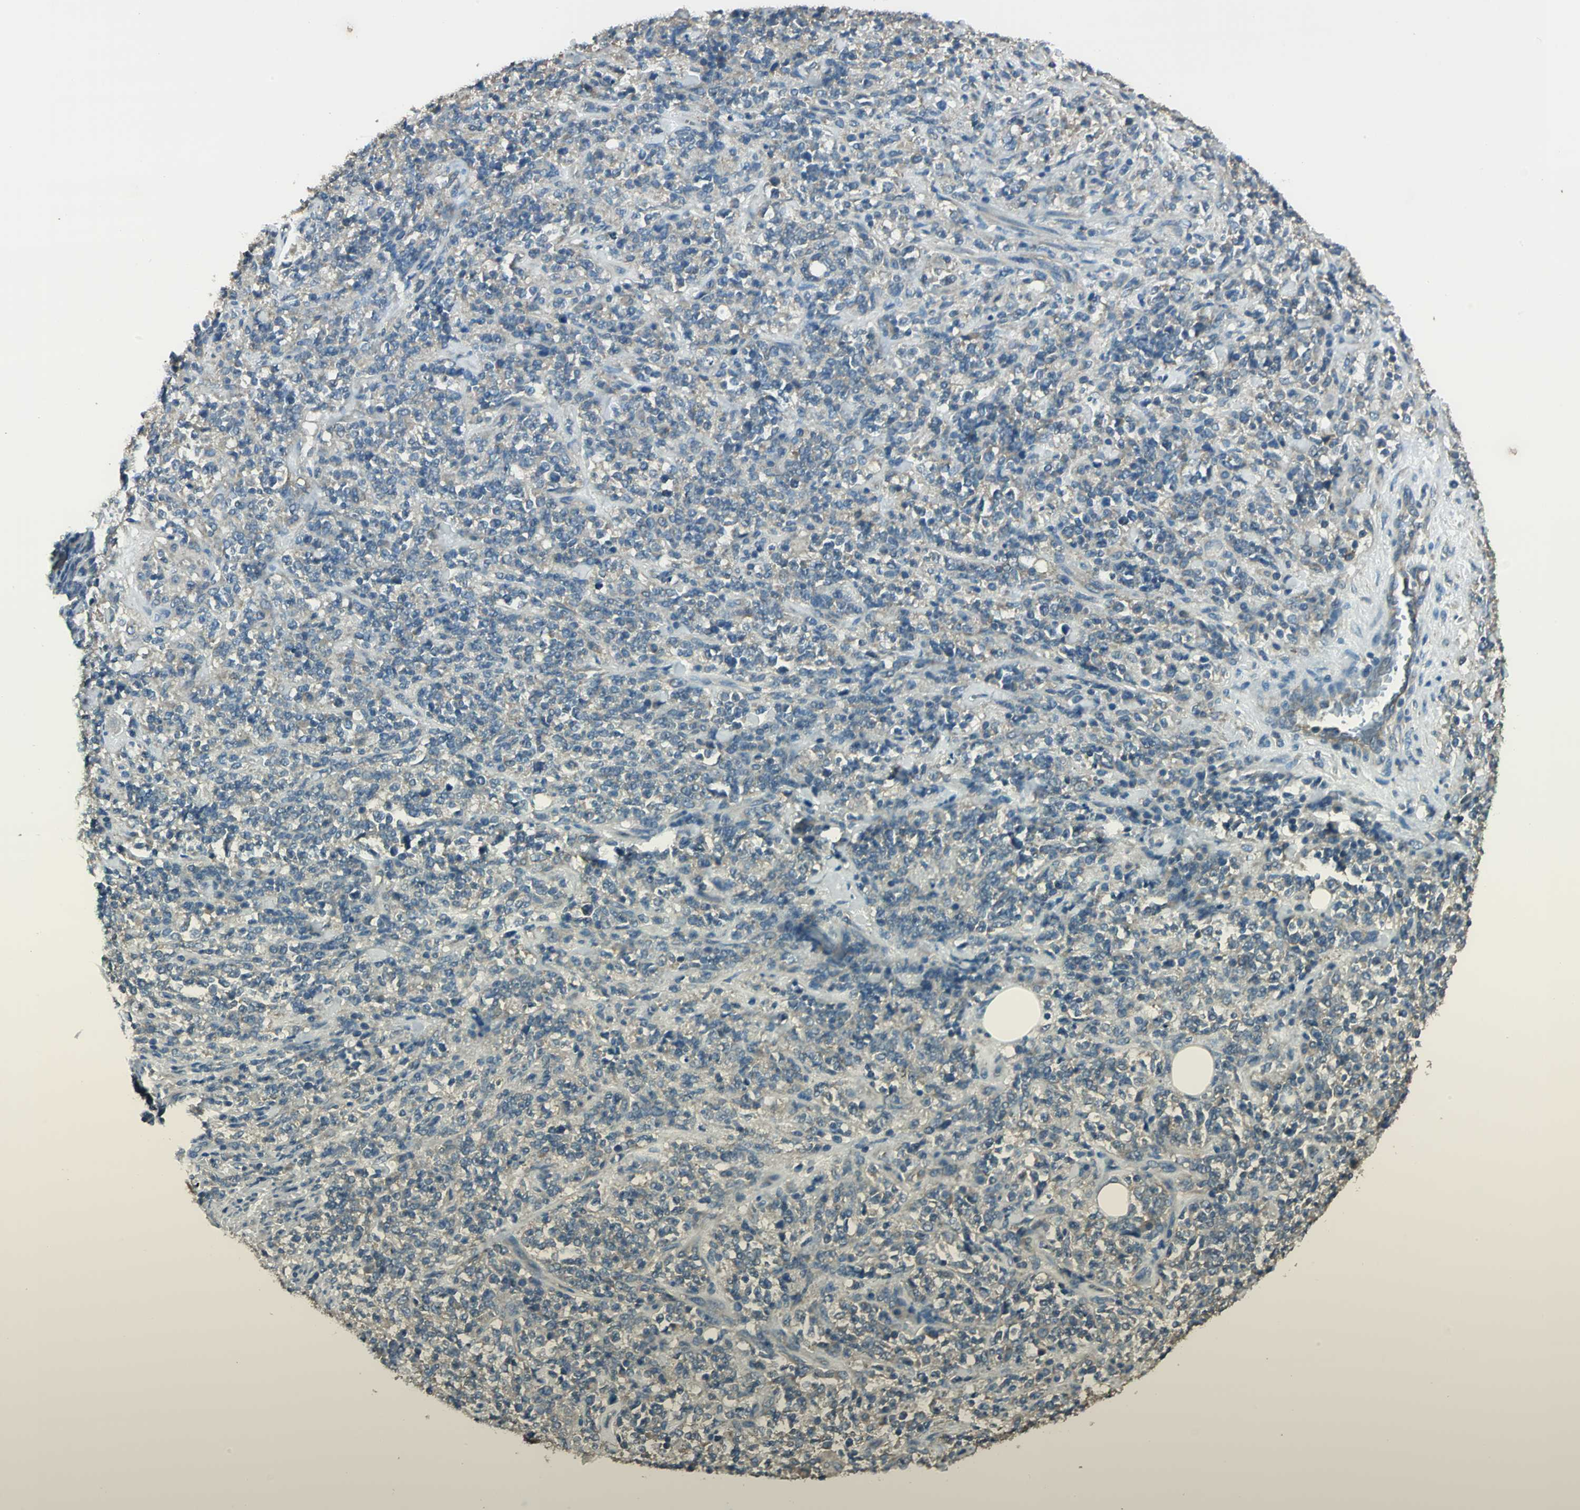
{"staining": {"intensity": "weak", "quantity": "25%-75%", "location": "cytoplasmic/membranous"}, "tissue": "lymphoma", "cell_type": "Tumor cells", "image_type": "cancer", "snomed": [{"axis": "morphology", "description": "Malignant lymphoma, non-Hodgkin's type, High grade"}, {"axis": "topography", "description": "Soft tissue"}], "caption": "A brown stain shows weak cytoplasmic/membranous staining of a protein in human malignant lymphoma, non-Hodgkin's type (high-grade) tumor cells.", "gene": "SHC2", "patient": {"sex": "male", "age": 18}}